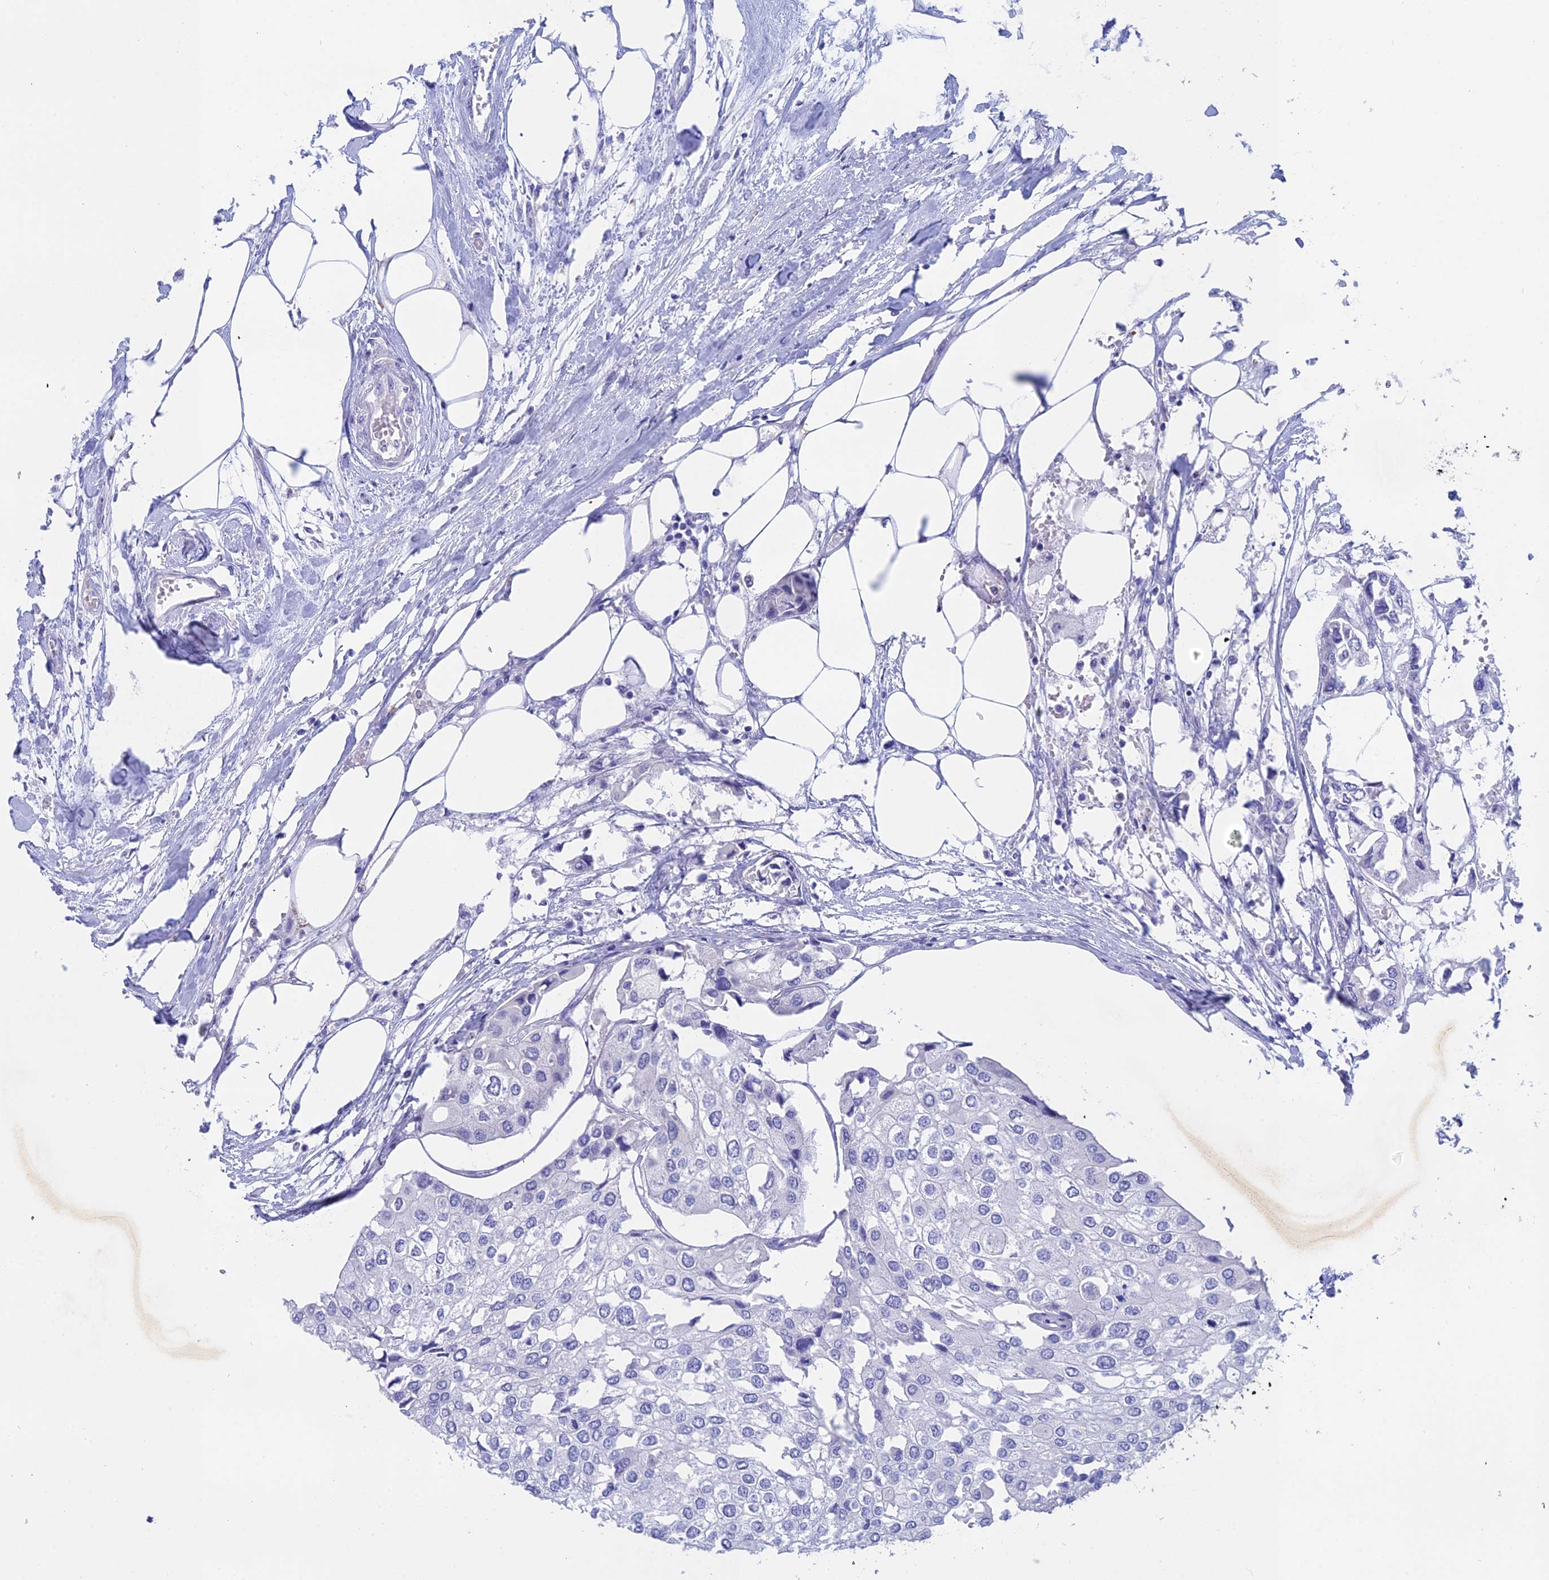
{"staining": {"intensity": "negative", "quantity": "none", "location": "none"}, "tissue": "urothelial cancer", "cell_type": "Tumor cells", "image_type": "cancer", "snomed": [{"axis": "morphology", "description": "Urothelial carcinoma, High grade"}, {"axis": "topography", "description": "Urinary bladder"}], "caption": "Tumor cells are negative for brown protein staining in urothelial carcinoma (high-grade).", "gene": "BTBD19", "patient": {"sex": "male", "age": 64}}